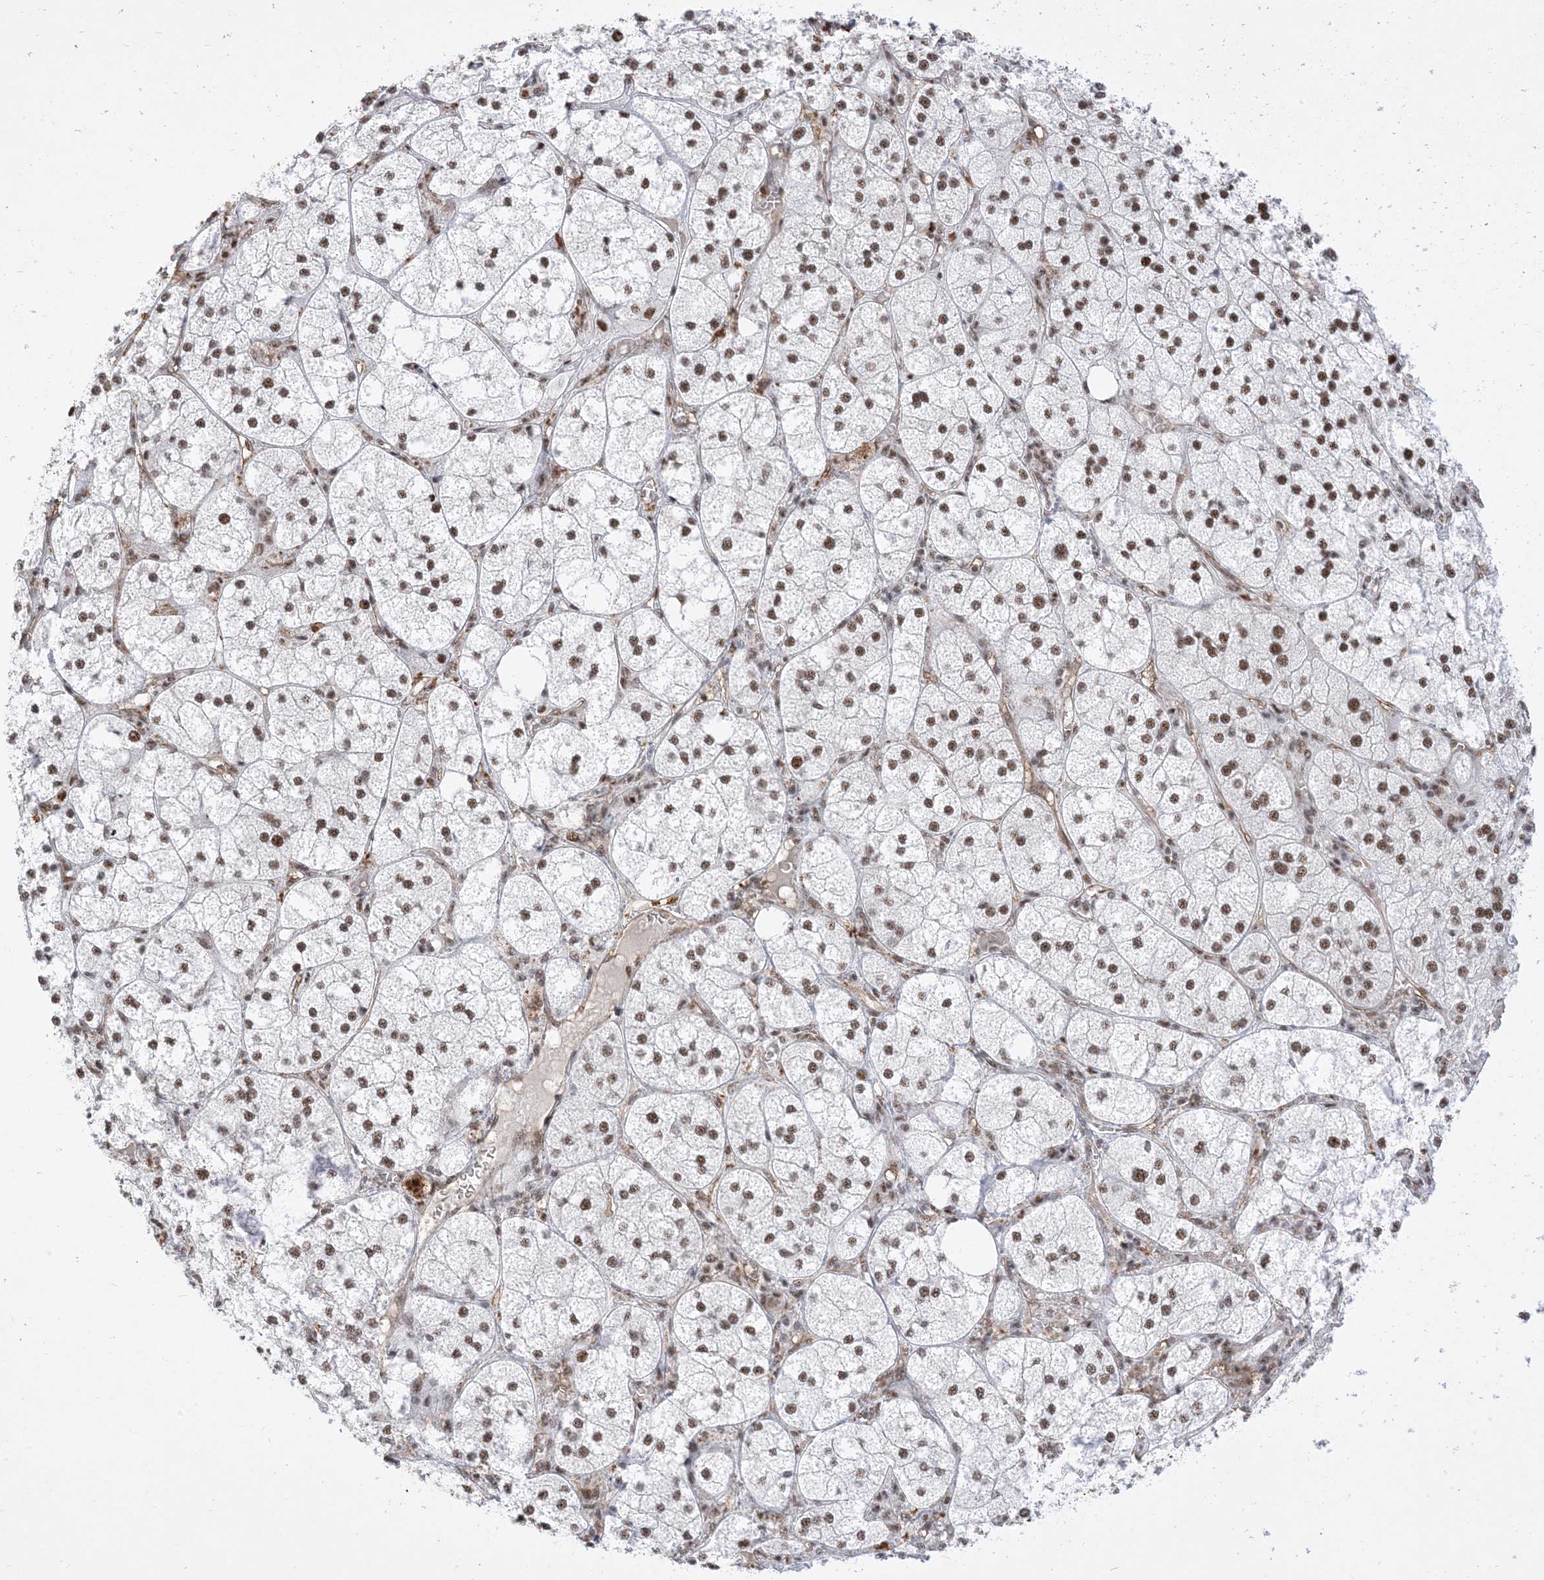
{"staining": {"intensity": "strong", "quantity": ">75%", "location": "cytoplasmic/membranous,nuclear"}, "tissue": "adrenal gland", "cell_type": "Glandular cells", "image_type": "normal", "snomed": [{"axis": "morphology", "description": "Normal tissue, NOS"}, {"axis": "topography", "description": "Adrenal gland"}], "caption": "This micrograph demonstrates immunohistochemistry staining of unremarkable adrenal gland, with high strong cytoplasmic/membranous,nuclear staining in about >75% of glandular cells.", "gene": "SF3A3", "patient": {"sex": "female", "age": 61}}